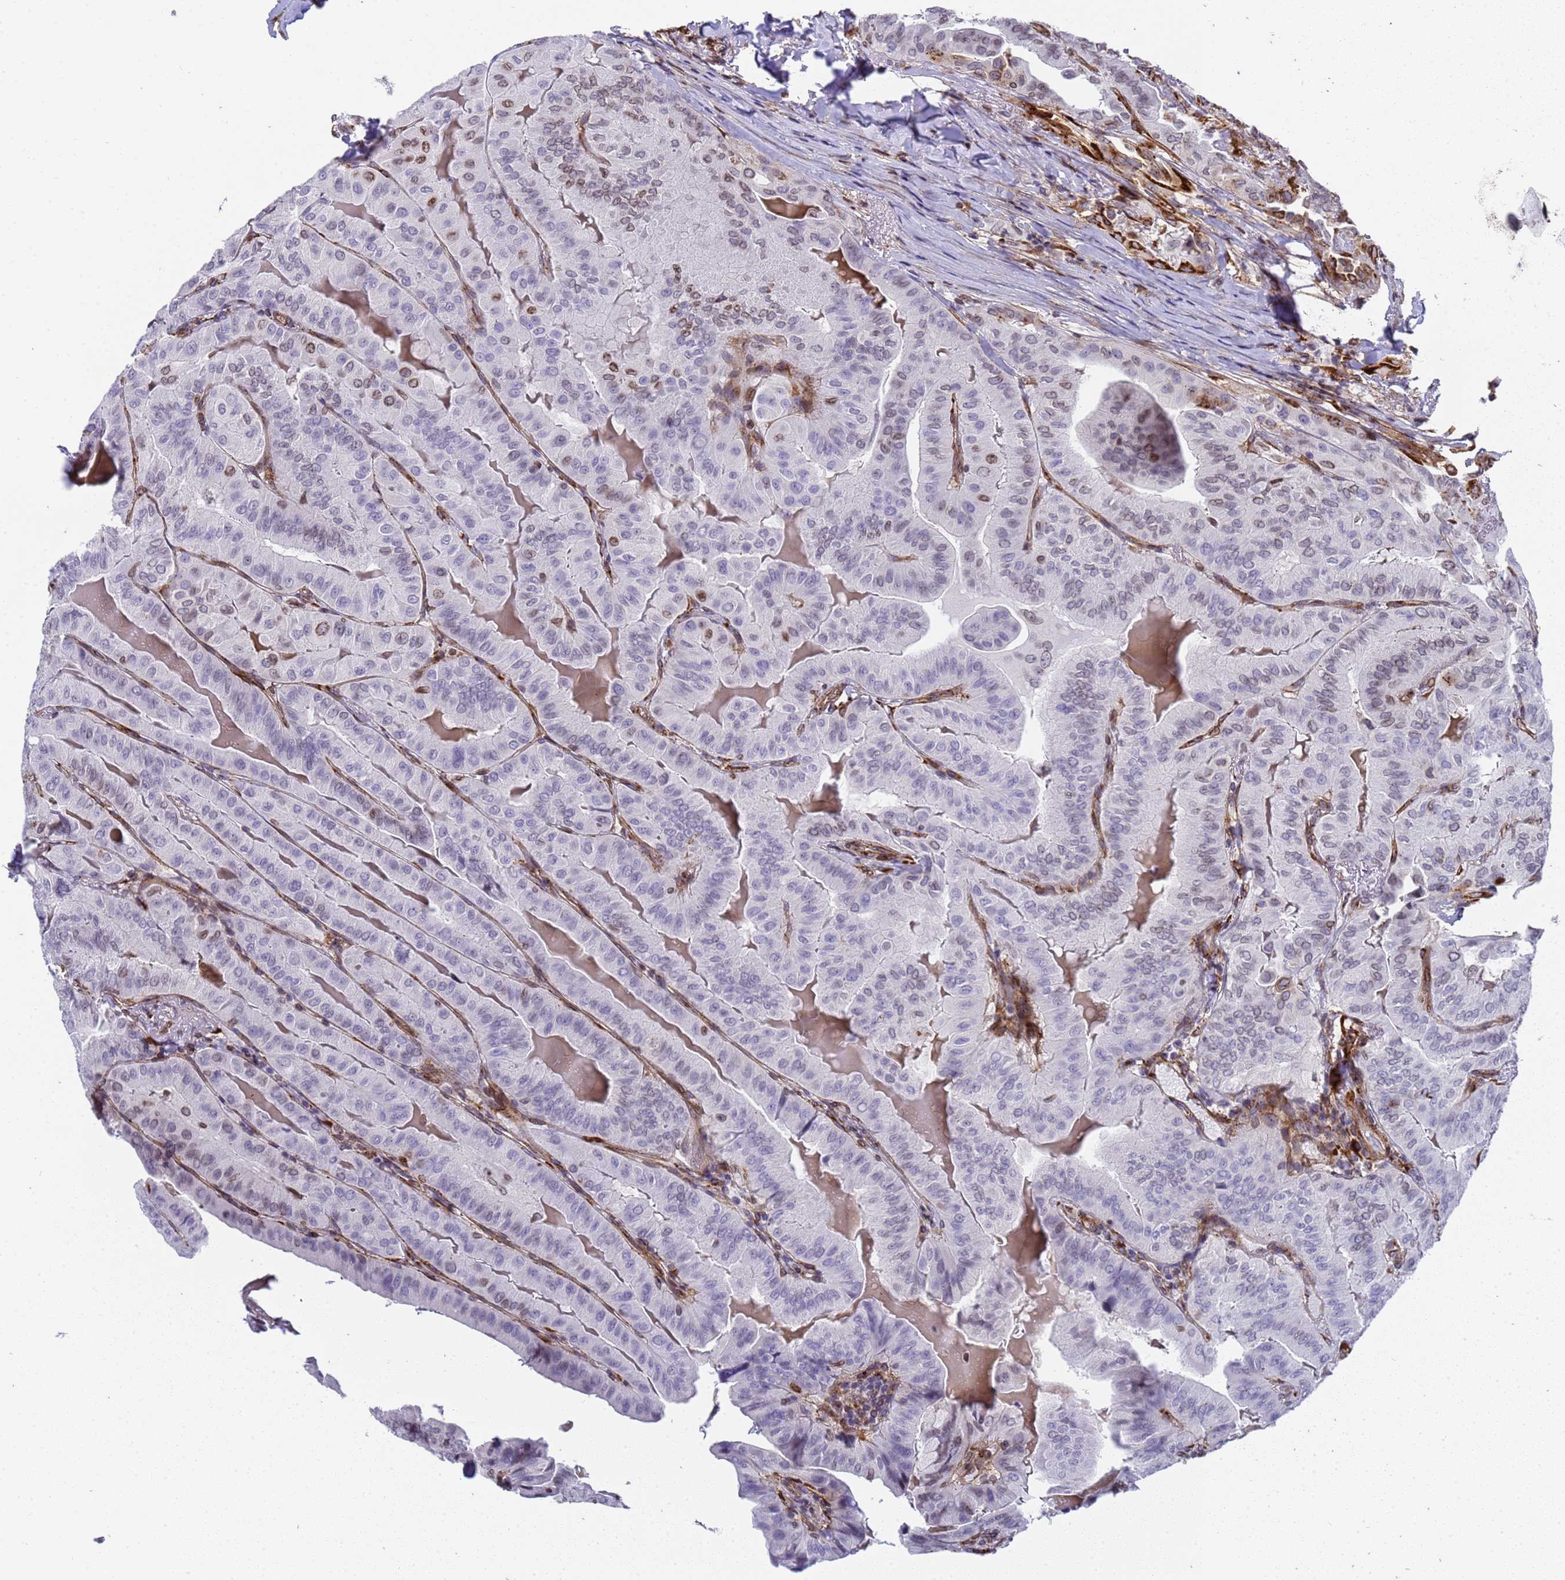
{"staining": {"intensity": "moderate", "quantity": "<25%", "location": "nuclear"}, "tissue": "thyroid cancer", "cell_type": "Tumor cells", "image_type": "cancer", "snomed": [{"axis": "morphology", "description": "Papillary adenocarcinoma, NOS"}, {"axis": "topography", "description": "Thyroid gland"}], "caption": "Protein expression analysis of thyroid cancer exhibits moderate nuclear positivity in approximately <25% of tumor cells. (brown staining indicates protein expression, while blue staining denotes nuclei).", "gene": "IGFBP7", "patient": {"sex": "female", "age": 68}}